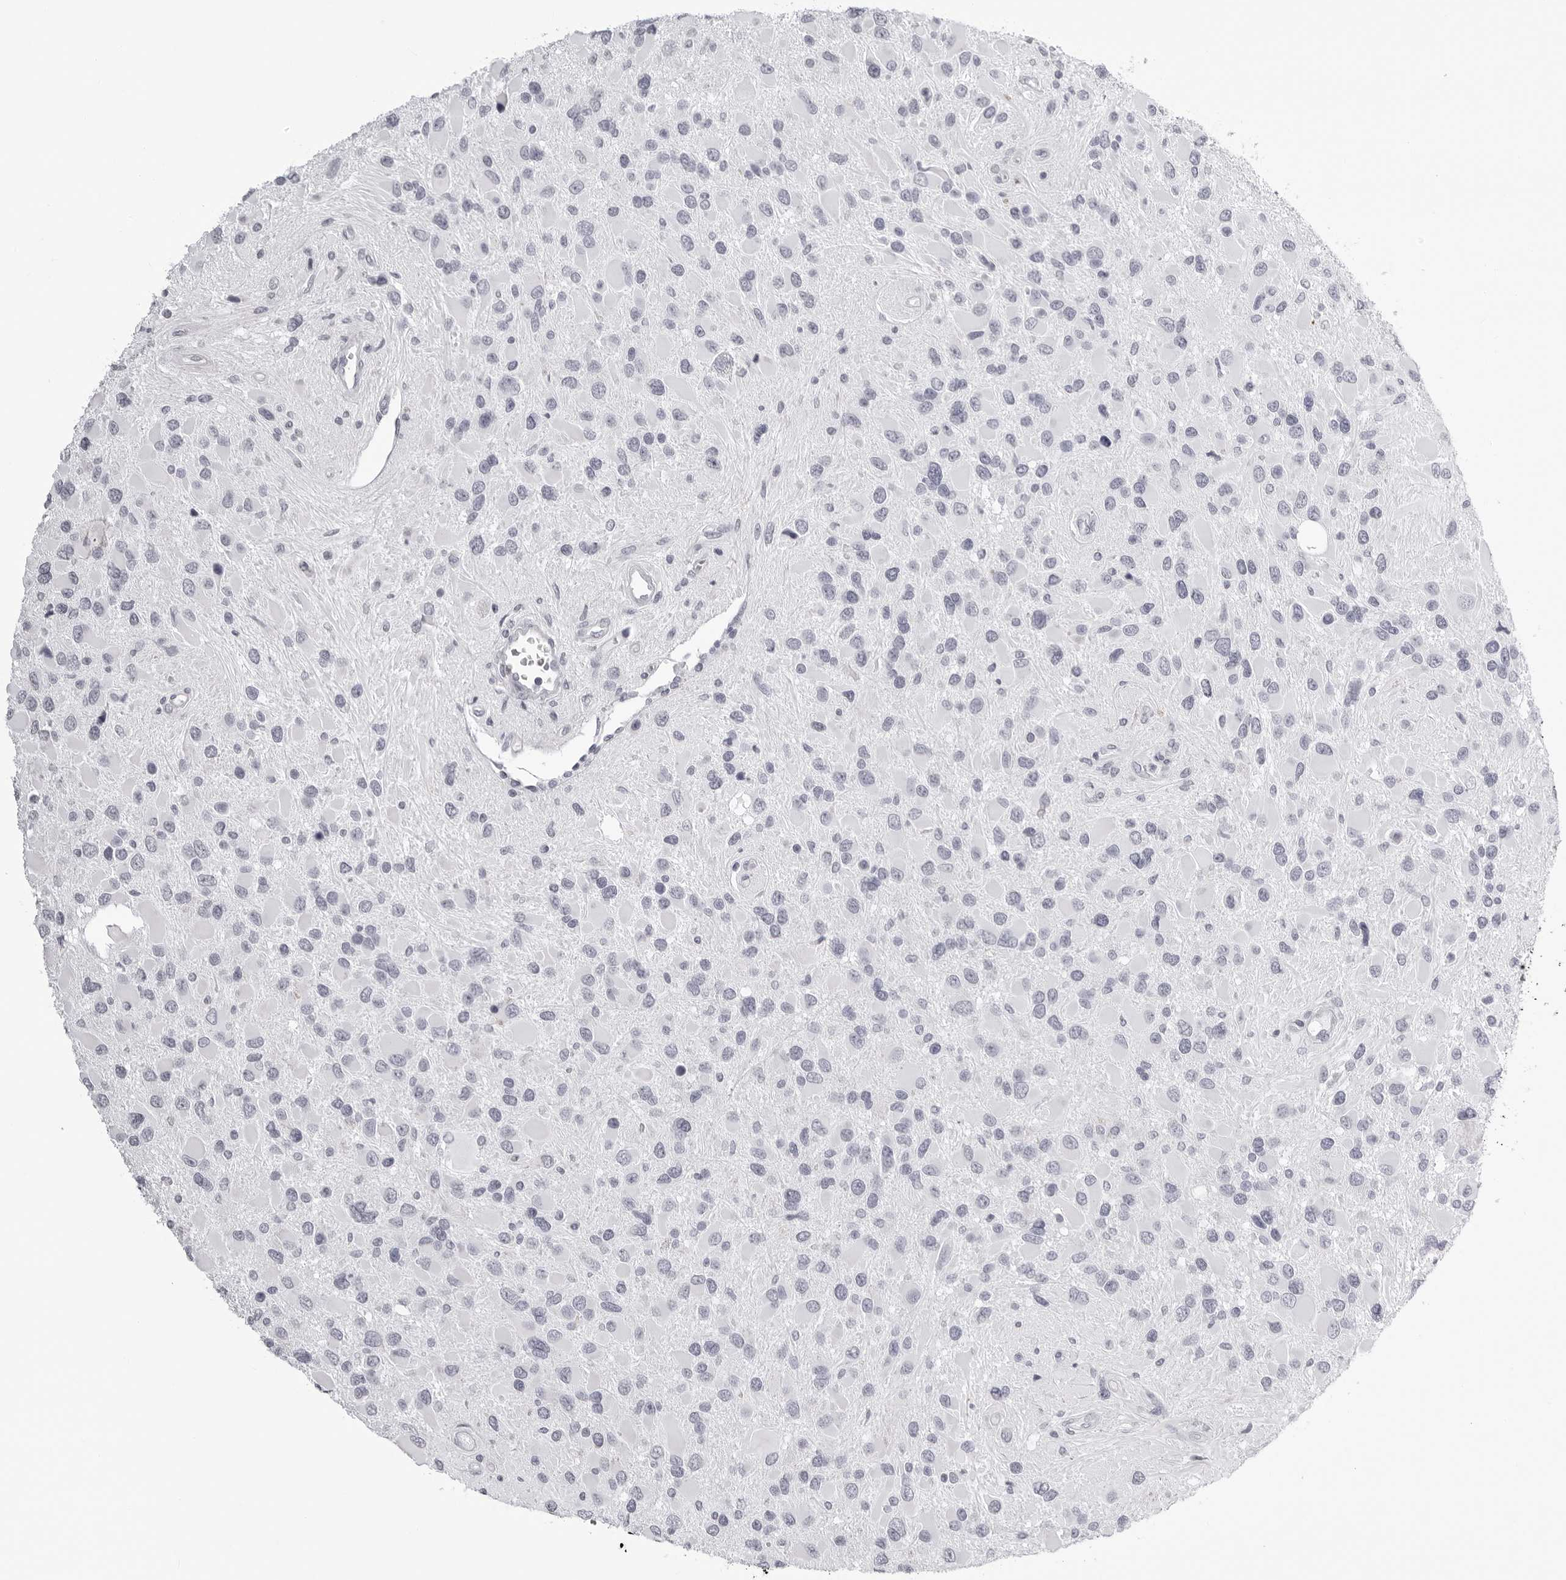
{"staining": {"intensity": "negative", "quantity": "none", "location": "none"}, "tissue": "glioma", "cell_type": "Tumor cells", "image_type": "cancer", "snomed": [{"axis": "morphology", "description": "Glioma, malignant, High grade"}, {"axis": "topography", "description": "Brain"}], "caption": "Human malignant high-grade glioma stained for a protein using immunohistochemistry (IHC) demonstrates no expression in tumor cells.", "gene": "CST1", "patient": {"sex": "male", "age": 53}}